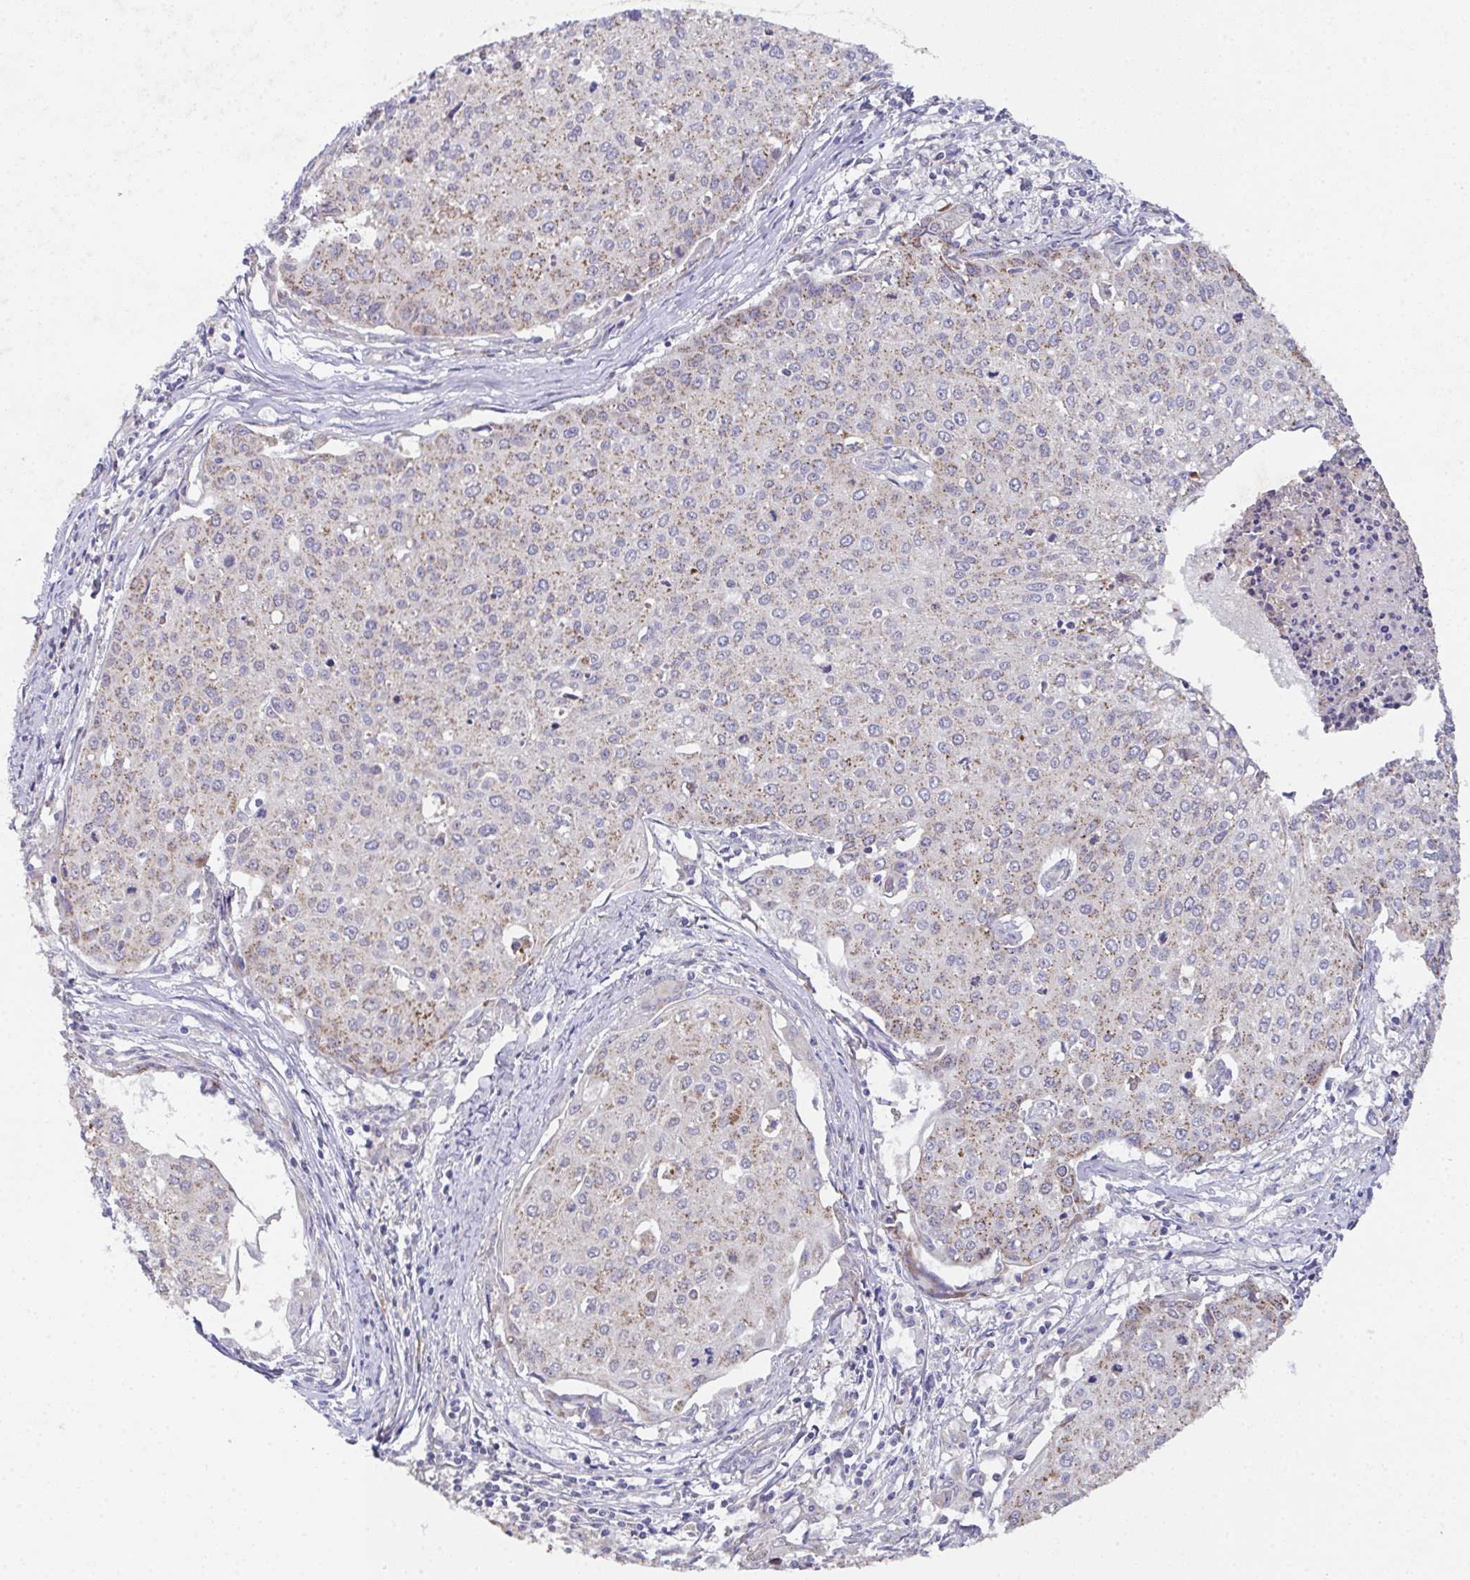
{"staining": {"intensity": "weak", "quantity": "25%-75%", "location": "cytoplasmic/membranous"}, "tissue": "cervical cancer", "cell_type": "Tumor cells", "image_type": "cancer", "snomed": [{"axis": "morphology", "description": "Squamous cell carcinoma, NOS"}, {"axis": "topography", "description": "Cervix"}], "caption": "Human cervical cancer (squamous cell carcinoma) stained with a brown dye shows weak cytoplasmic/membranous positive positivity in about 25%-75% of tumor cells.", "gene": "MT-ND3", "patient": {"sex": "female", "age": 38}}